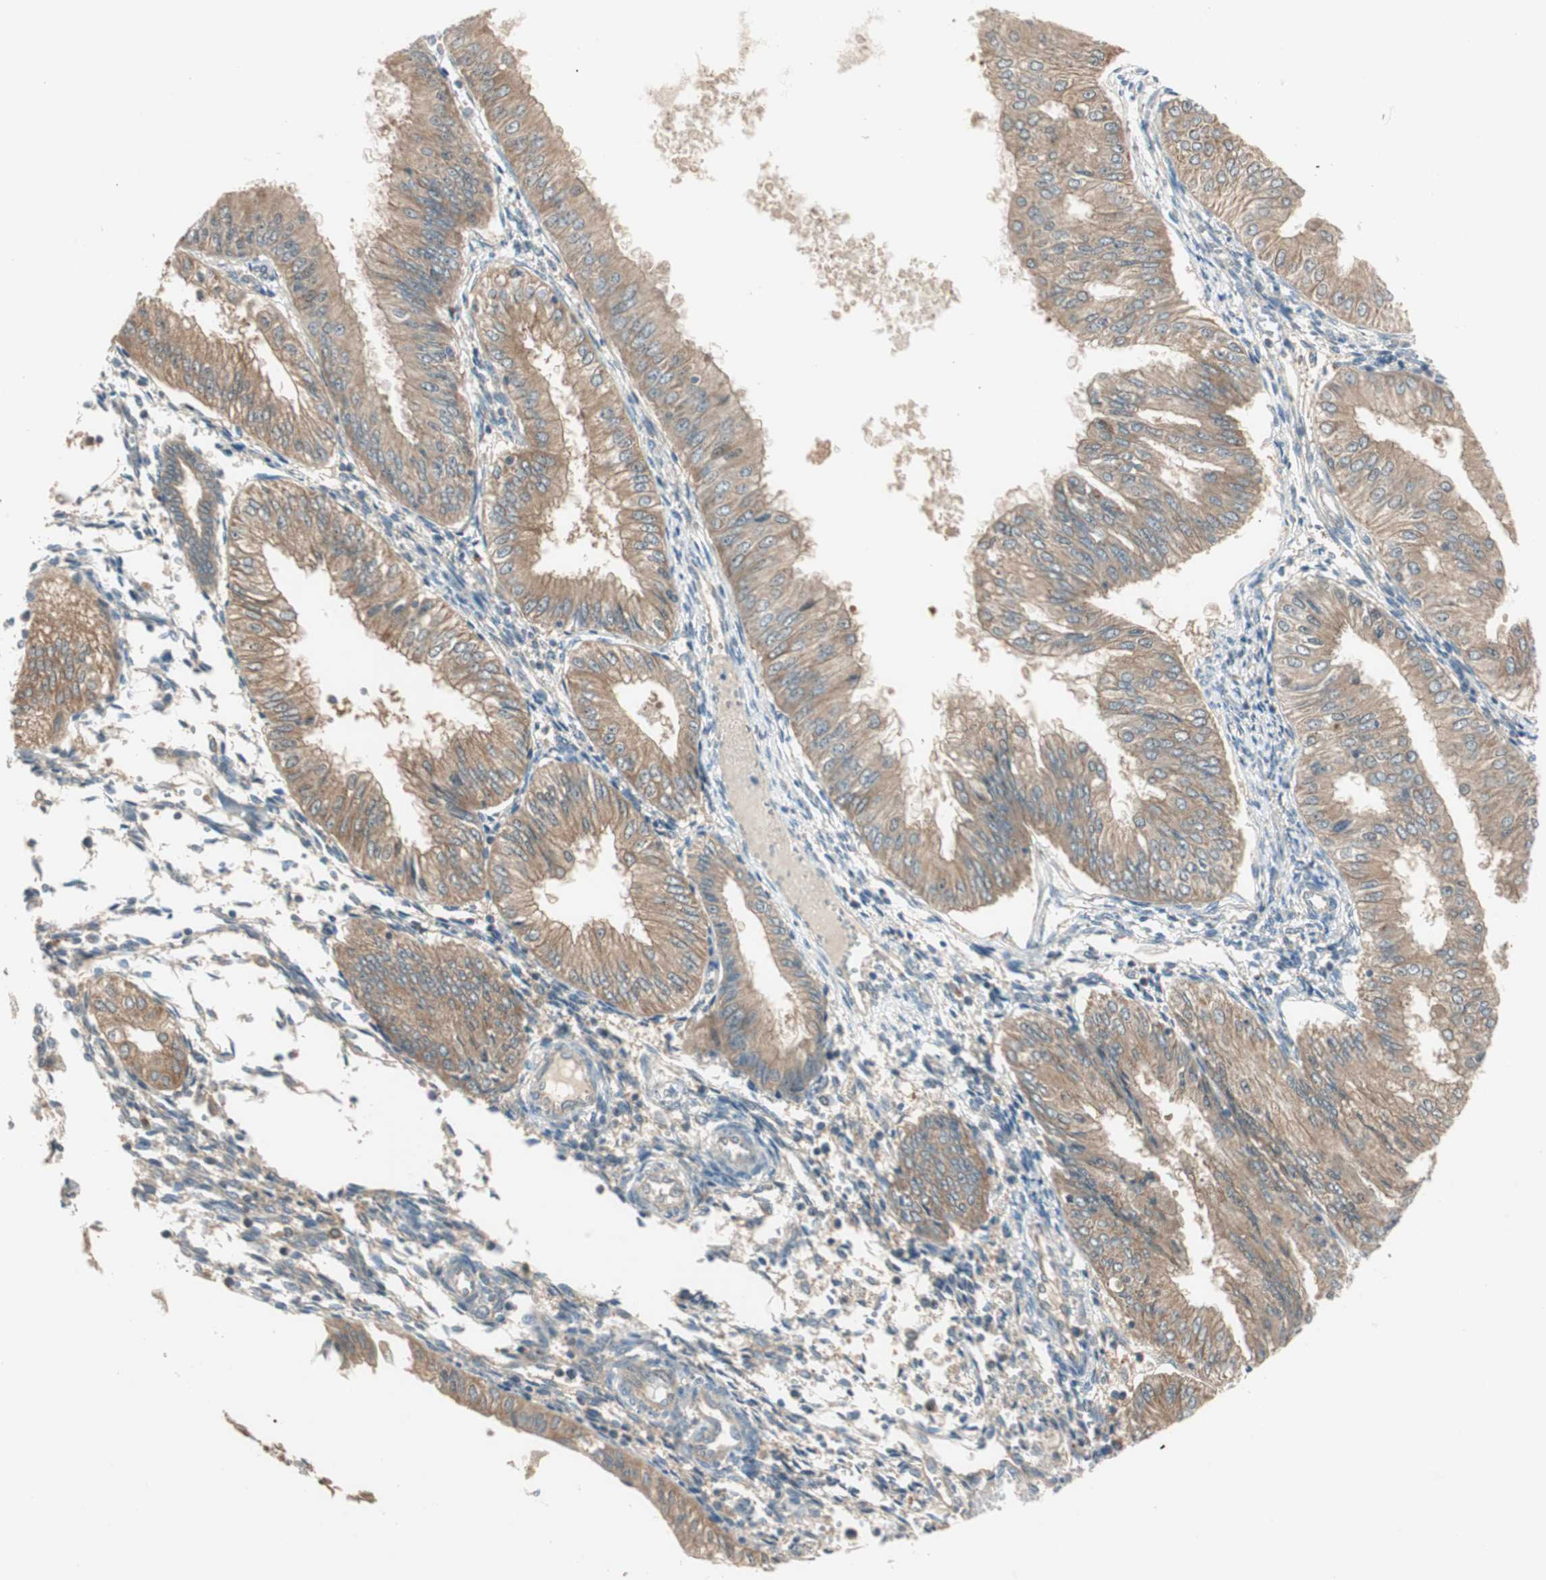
{"staining": {"intensity": "moderate", "quantity": ">75%", "location": "cytoplasmic/membranous"}, "tissue": "endometrial cancer", "cell_type": "Tumor cells", "image_type": "cancer", "snomed": [{"axis": "morphology", "description": "Adenocarcinoma, NOS"}, {"axis": "topography", "description": "Endometrium"}], "caption": "The micrograph reveals staining of endometrial adenocarcinoma, revealing moderate cytoplasmic/membranous protein staining (brown color) within tumor cells. (DAB (3,3'-diaminobenzidine) = brown stain, brightfield microscopy at high magnification).", "gene": "NCLN", "patient": {"sex": "female", "age": 53}}